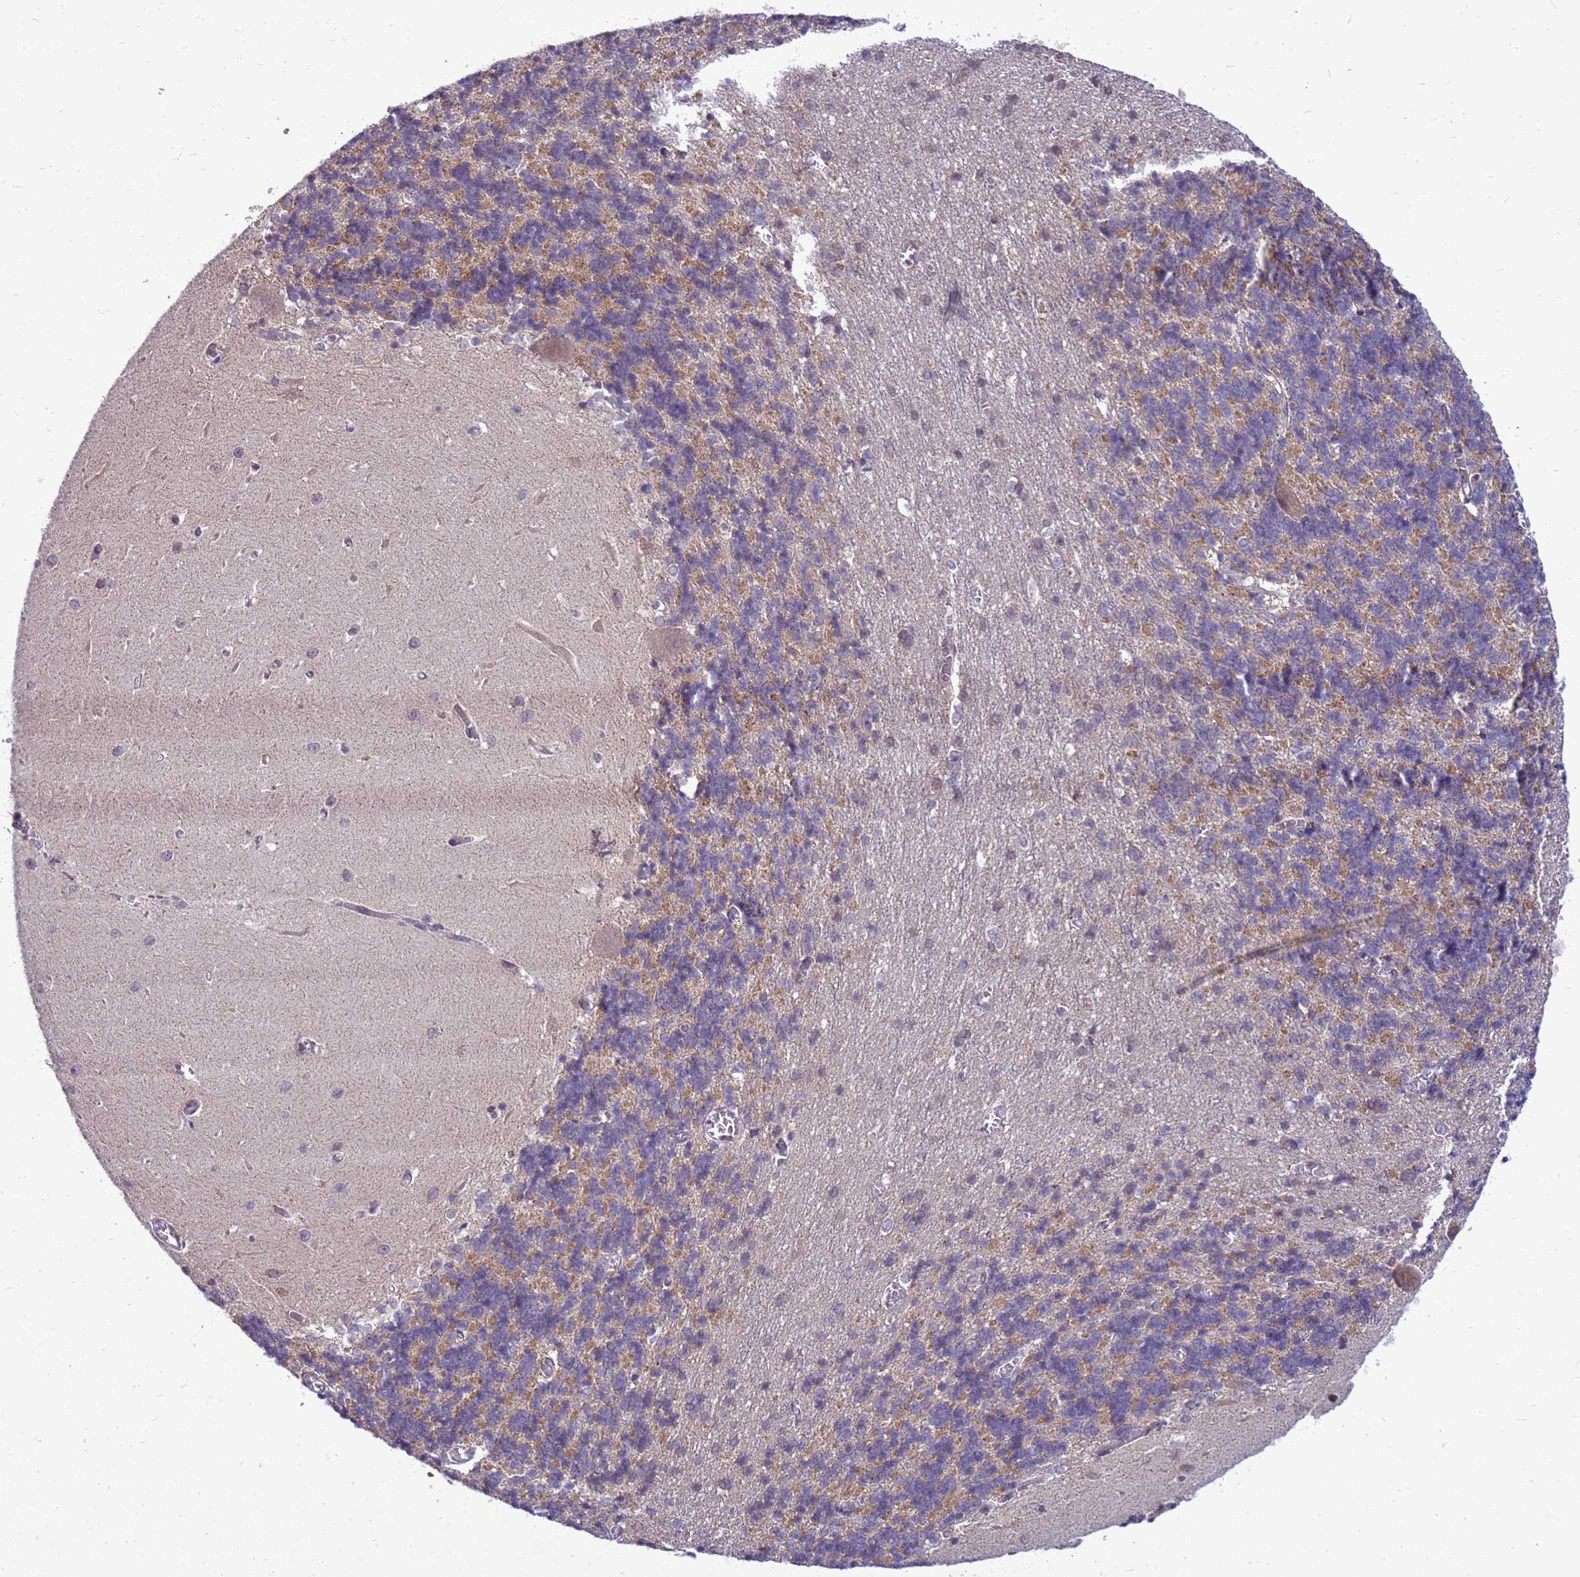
{"staining": {"intensity": "moderate", "quantity": "<25%", "location": "cytoplasmic/membranous"}, "tissue": "cerebellum", "cell_type": "Cells in granular layer", "image_type": "normal", "snomed": [{"axis": "morphology", "description": "Normal tissue, NOS"}, {"axis": "topography", "description": "Cerebellum"}], "caption": "This photomicrograph displays IHC staining of normal human cerebellum, with low moderate cytoplasmic/membranous positivity in about <25% of cells in granular layer.", "gene": "C12orf43", "patient": {"sex": "male", "age": 37}}